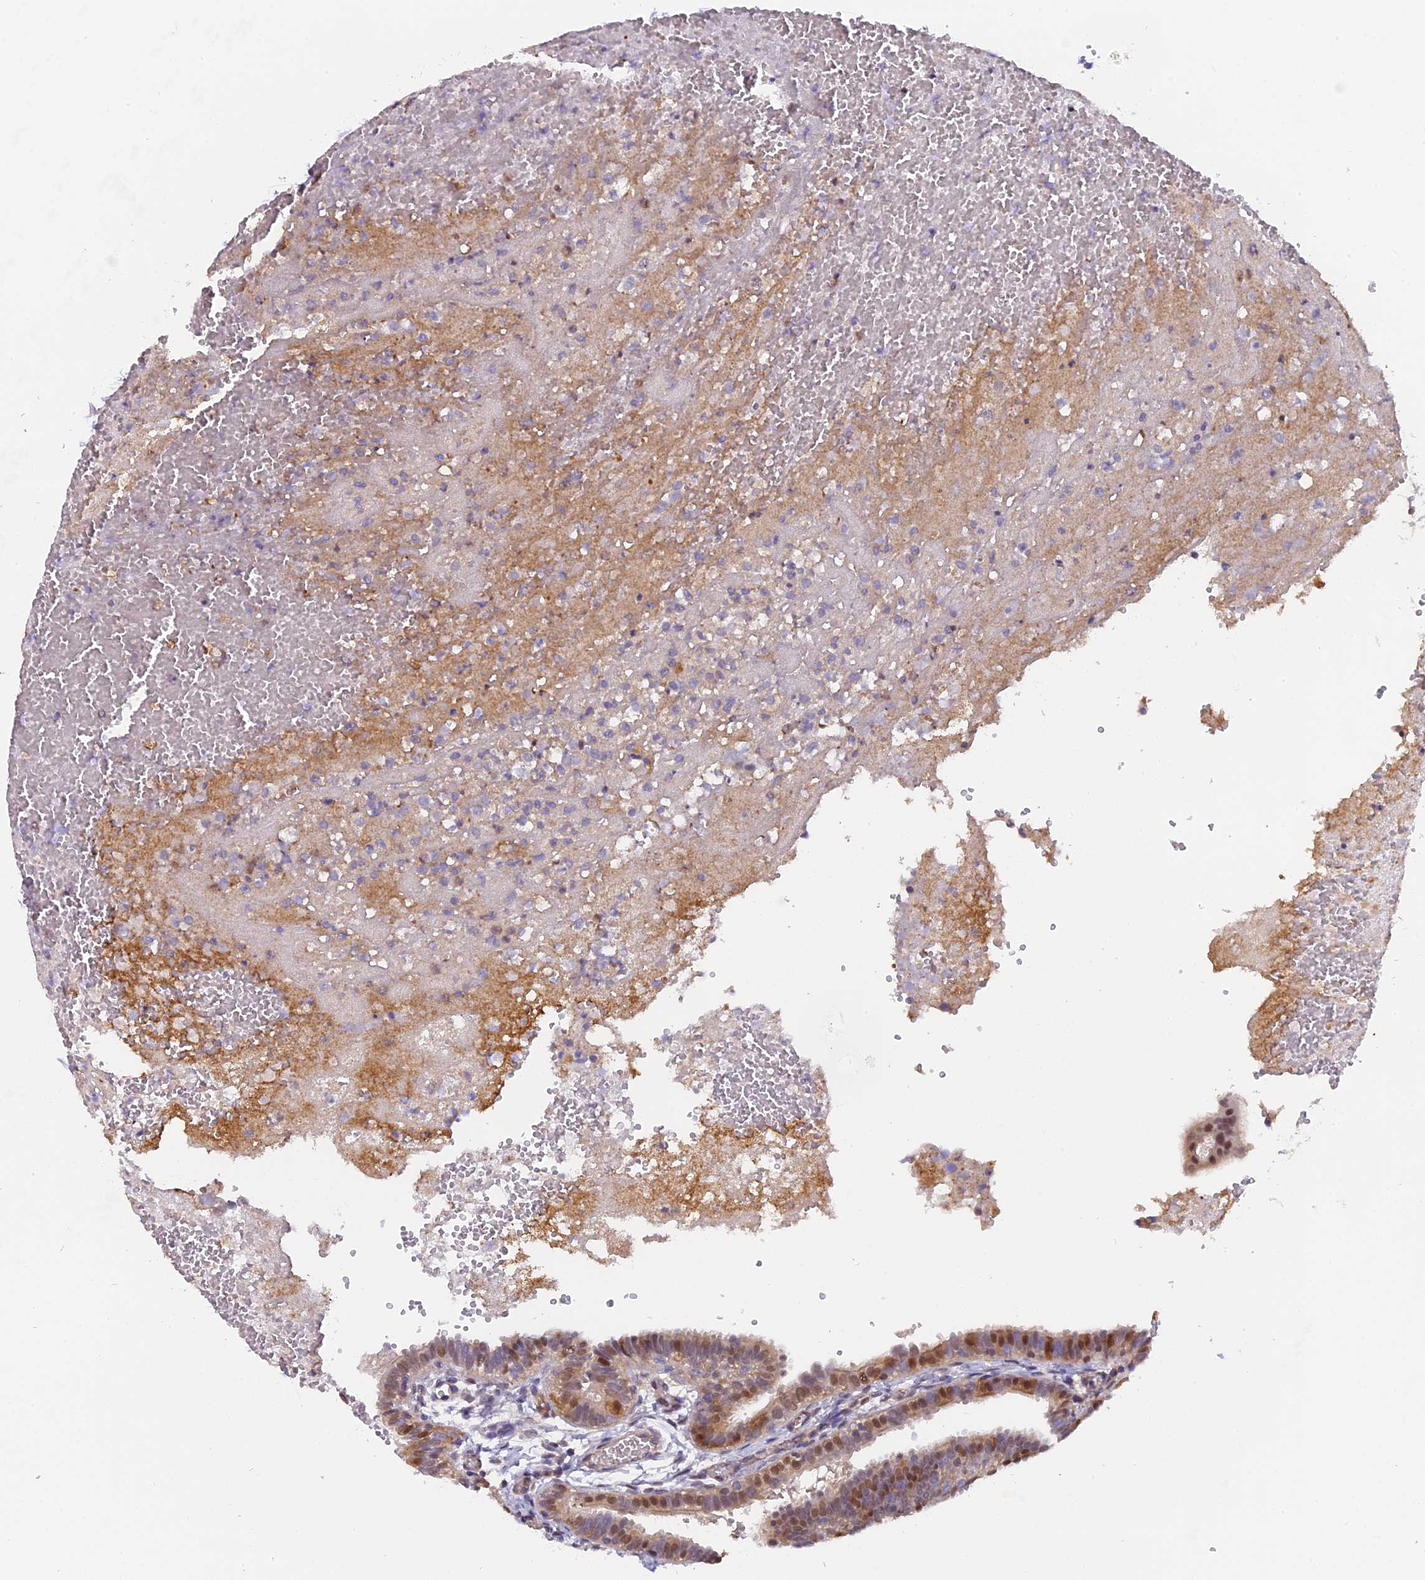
{"staining": {"intensity": "moderate", "quantity": "<25%", "location": "cytoplasmic/membranous,nuclear"}, "tissue": "fallopian tube", "cell_type": "Glandular cells", "image_type": "normal", "snomed": [{"axis": "morphology", "description": "Normal tissue, NOS"}, {"axis": "topography", "description": "Fallopian tube"}, {"axis": "topography", "description": "Placenta"}], "caption": "Unremarkable fallopian tube was stained to show a protein in brown. There is low levels of moderate cytoplasmic/membranous,nuclear staining in approximately <25% of glandular cells.", "gene": "FAM118B", "patient": {"sex": "female", "age": 34}}